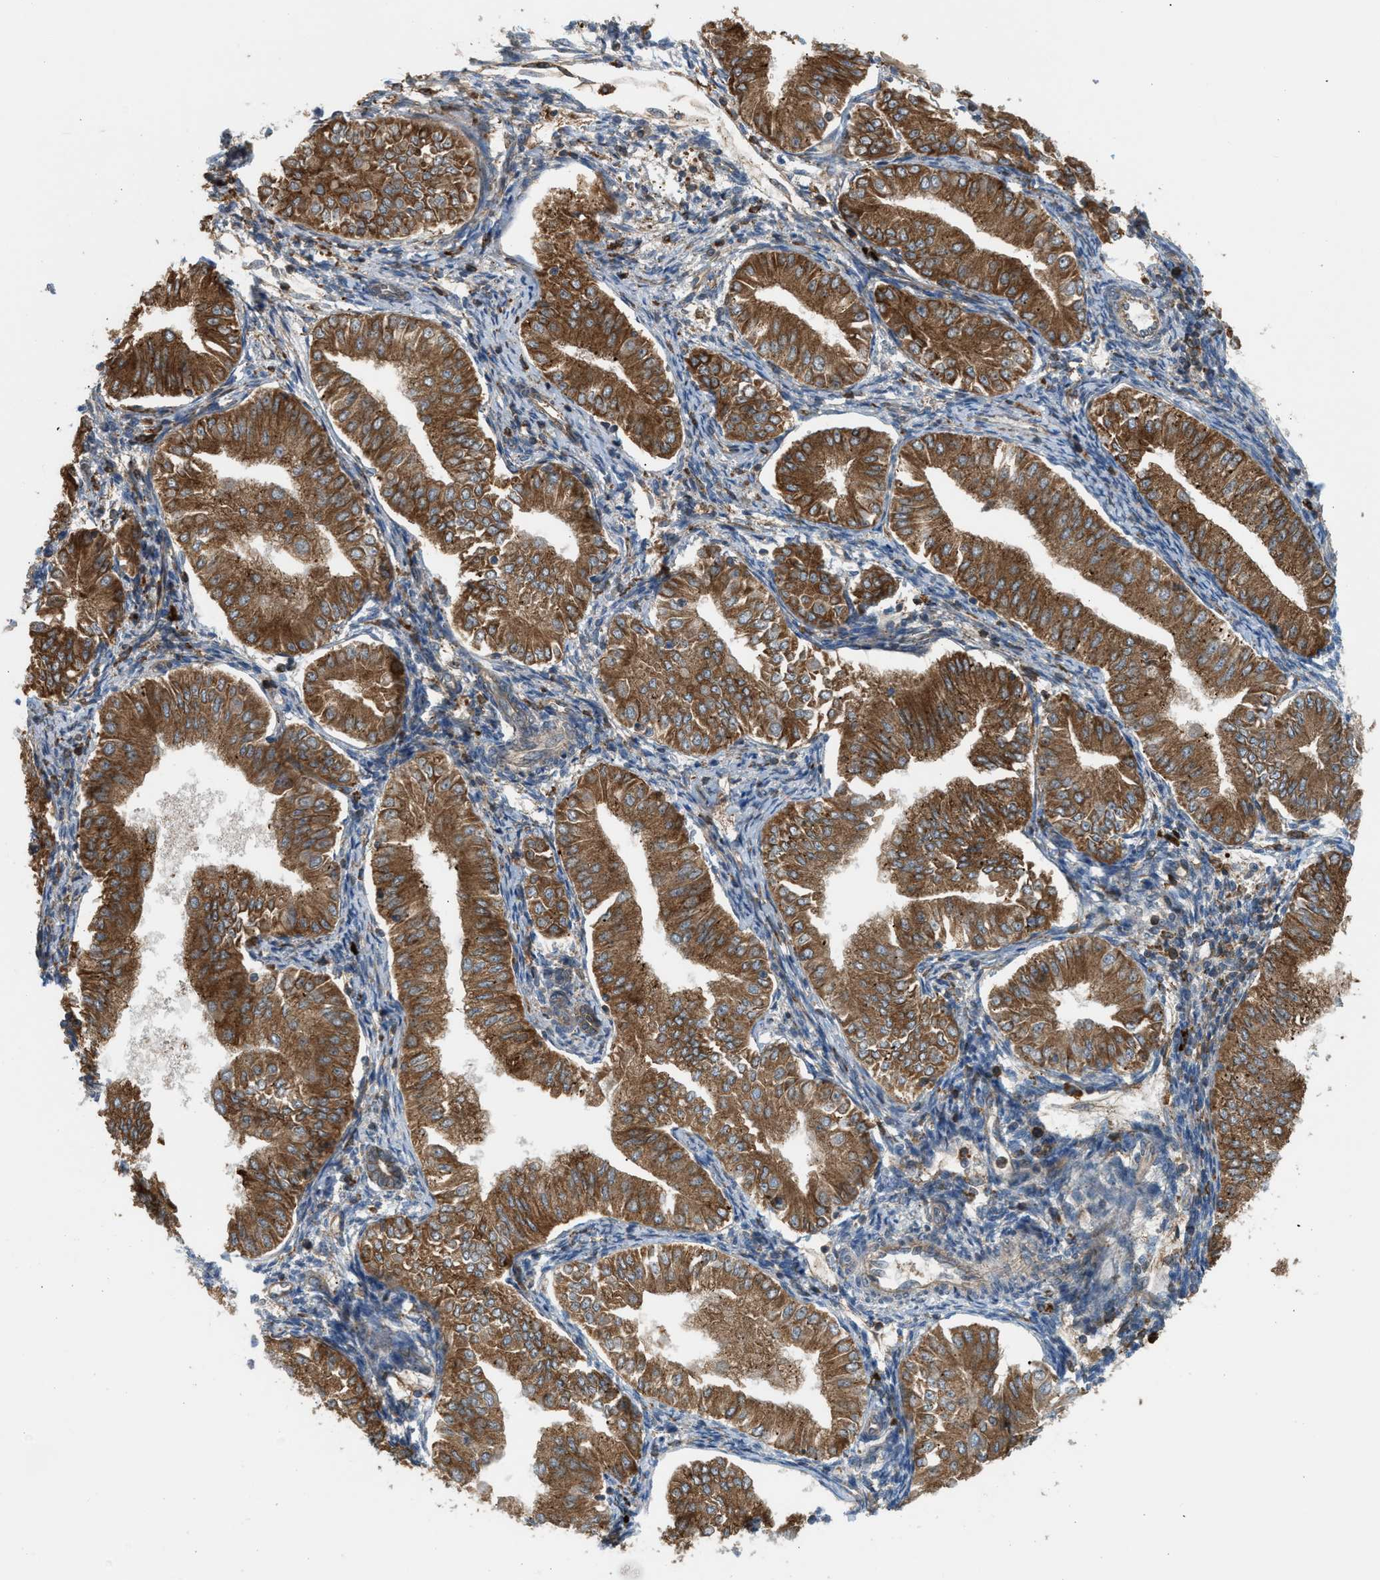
{"staining": {"intensity": "strong", "quantity": ">75%", "location": "cytoplasmic/membranous"}, "tissue": "endometrial cancer", "cell_type": "Tumor cells", "image_type": "cancer", "snomed": [{"axis": "morphology", "description": "Normal tissue, NOS"}, {"axis": "morphology", "description": "Adenocarcinoma, NOS"}, {"axis": "topography", "description": "Endometrium"}], "caption": "Immunohistochemical staining of endometrial cancer (adenocarcinoma) exhibits high levels of strong cytoplasmic/membranous positivity in about >75% of tumor cells.", "gene": "BAIAP2L1", "patient": {"sex": "female", "age": 53}}